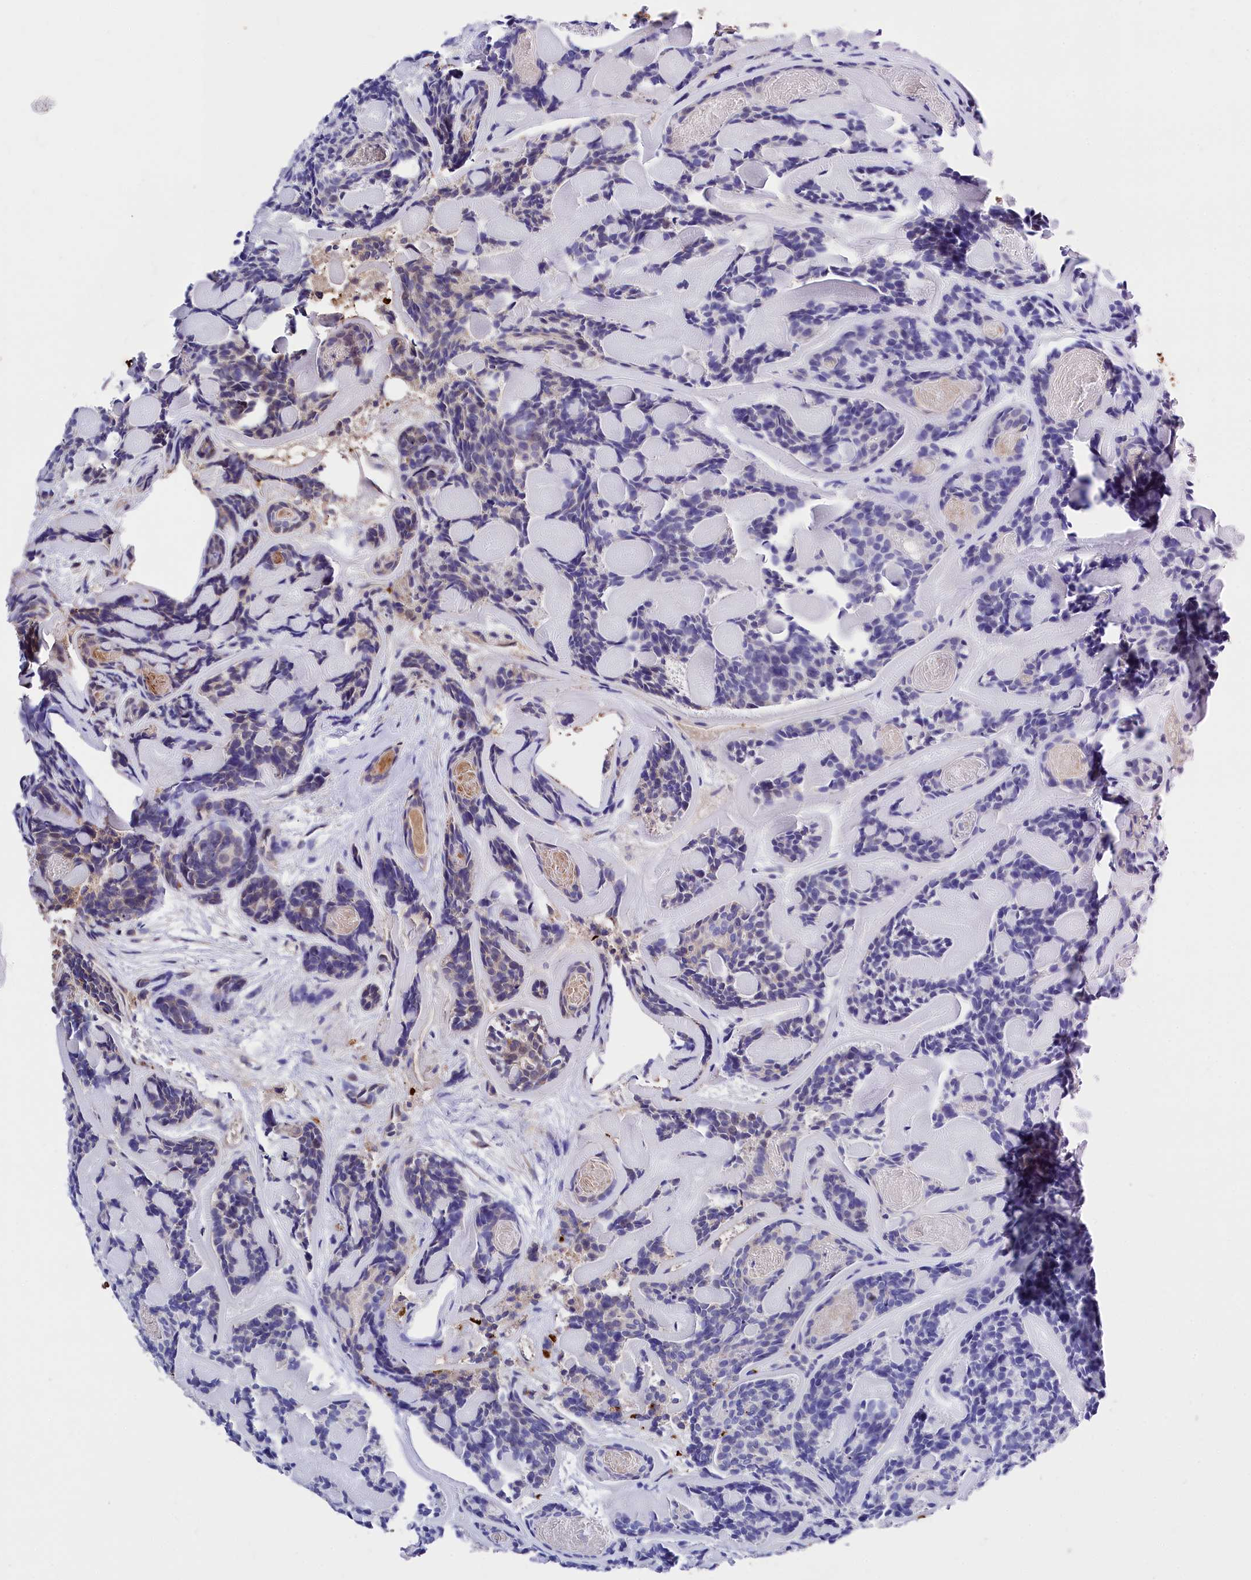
{"staining": {"intensity": "negative", "quantity": "none", "location": "none"}, "tissue": "head and neck cancer", "cell_type": "Tumor cells", "image_type": "cancer", "snomed": [{"axis": "morphology", "description": "Adenocarcinoma, NOS"}, {"axis": "topography", "description": "Salivary gland"}, {"axis": "topography", "description": "Head-Neck"}], "caption": "This is a image of immunohistochemistry (IHC) staining of head and neck cancer, which shows no positivity in tumor cells. (DAB (3,3'-diaminobenzidine) immunohistochemistry (IHC) visualized using brightfield microscopy, high magnification).", "gene": "RPUSD3", "patient": {"sex": "female", "age": 63}}